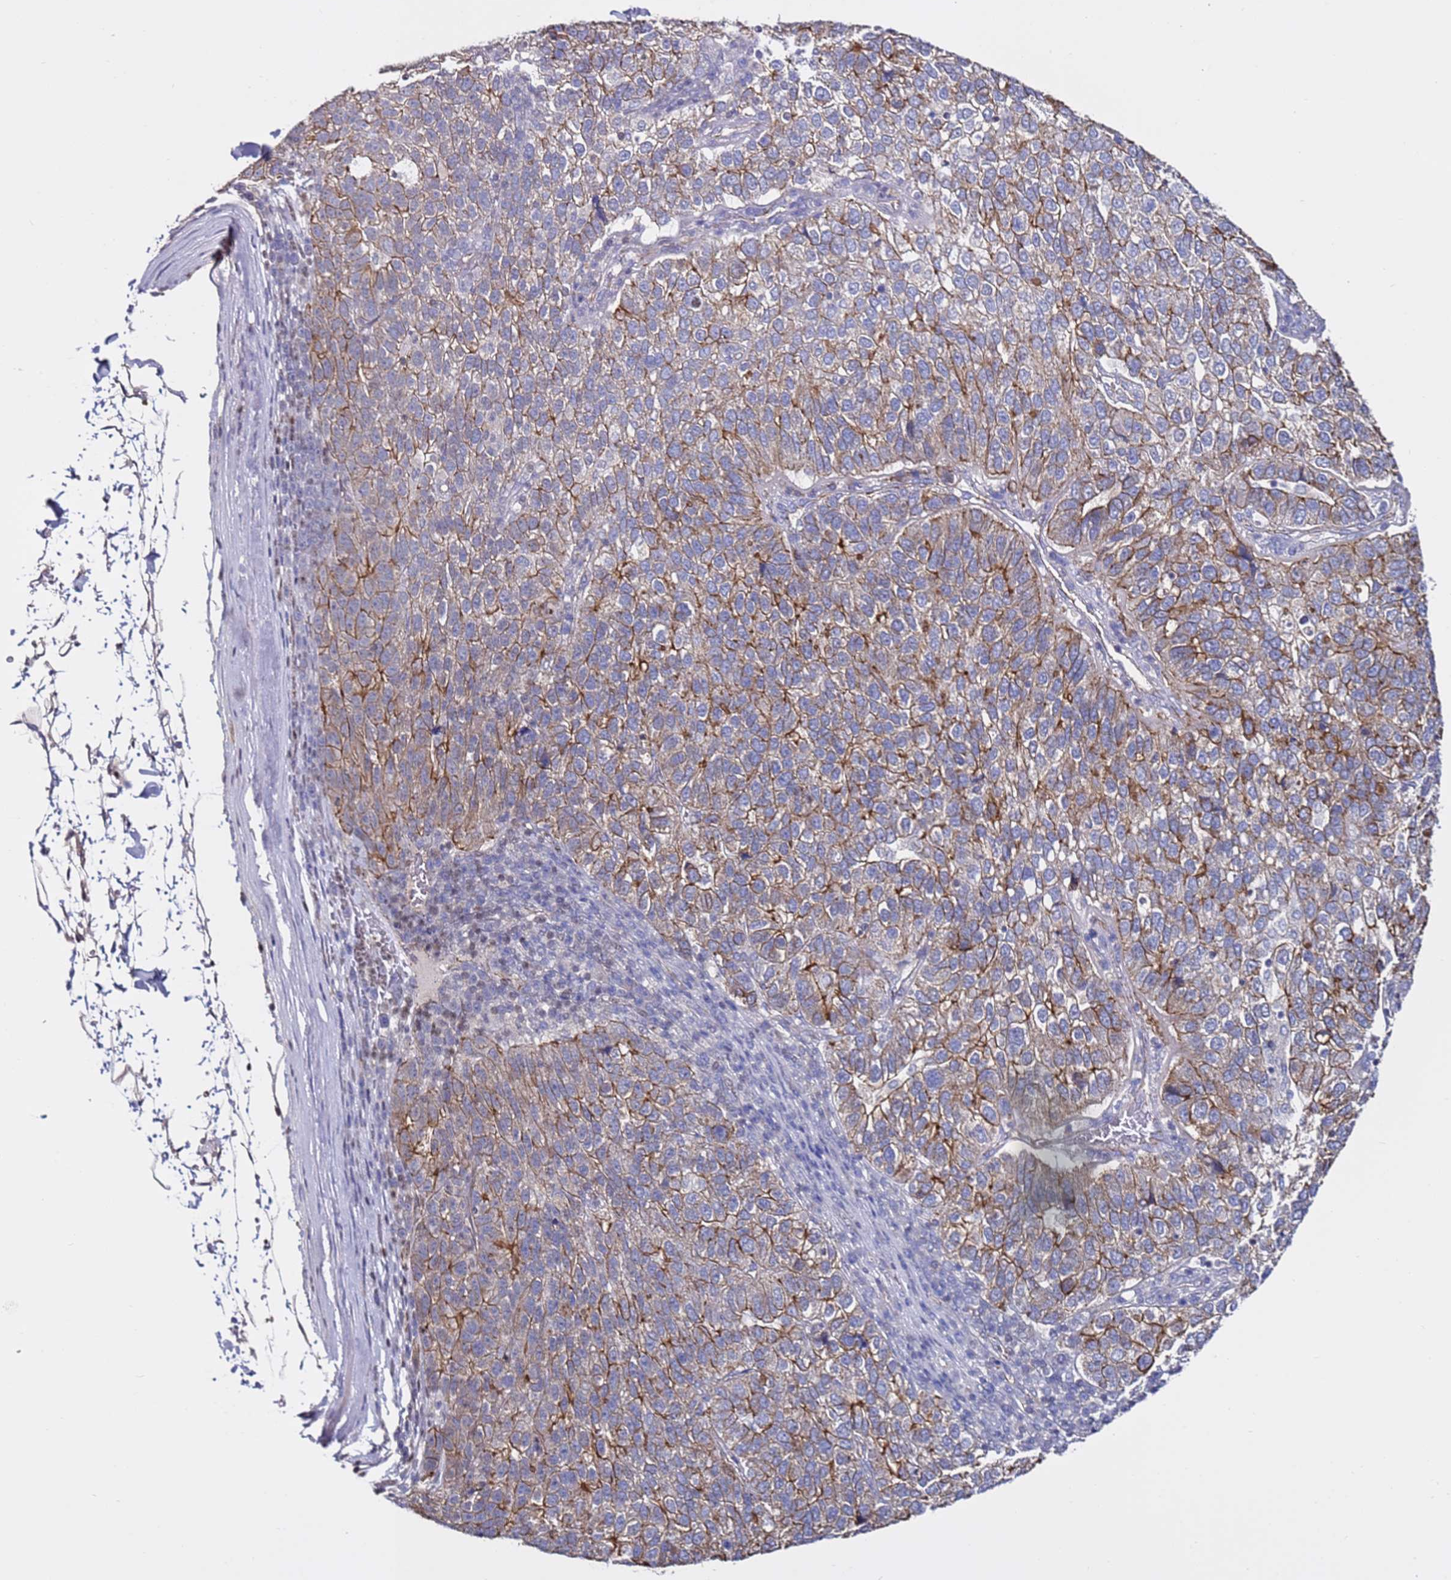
{"staining": {"intensity": "moderate", "quantity": ">75%", "location": "cytoplasmic/membranous"}, "tissue": "pancreatic cancer", "cell_type": "Tumor cells", "image_type": "cancer", "snomed": [{"axis": "morphology", "description": "Adenocarcinoma, NOS"}, {"axis": "topography", "description": "Pancreas"}], "caption": "Immunohistochemistry (IHC) photomicrograph of neoplastic tissue: human pancreatic adenocarcinoma stained using immunohistochemistry shows medium levels of moderate protein expression localized specifically in the cytoplasmic/membranous of tumor cells, appearing as a cytoplasmic/membranous brown color.", "gene": "TENM3", "patient": {"sex": "female", "age": 61}}